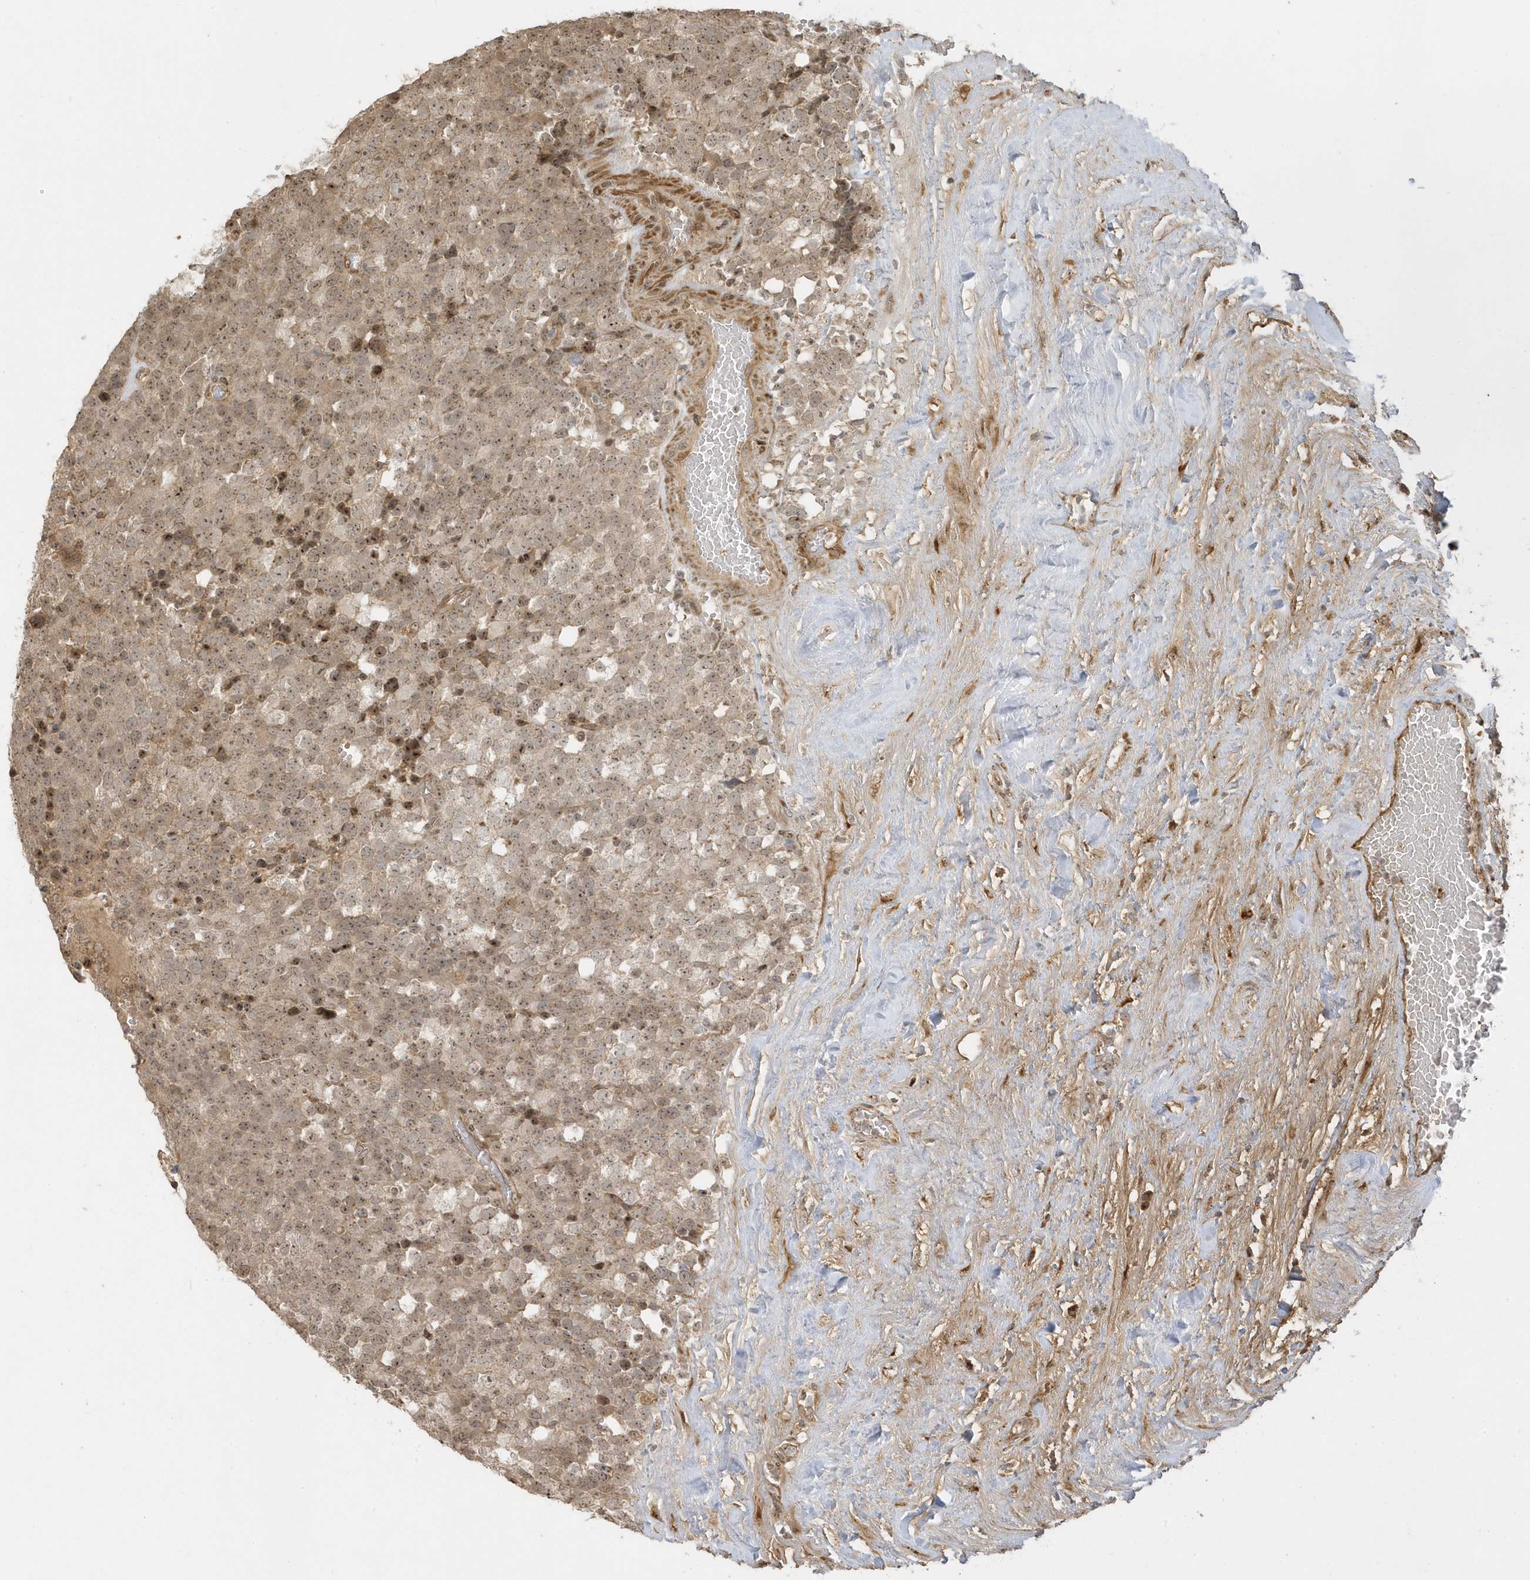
{"staining": {"intensity": "moderate", "quantity": ">75%", "location": "cytoplasmic/membranous,nuclear"}, "tissue": "testis cancer", "cell_type": "Tumor cells", "image_type": "cancer", "snomed": [{"axis": "morphology", "description": "Seminoma, NOS"}, {"axis": "topography", "description": "Testis"}], "caption": "IHC micrograph of neoplastic tissue: human testis cancer (seminoma) stained using immunohistochemistry demonstrates medium levels of moderate protein expression localized specifically in the cytoplasmic/membranous and nuclear of tumor cells, appearing as a cytoplasmic/membranous and nuclear brown color.", "gene": "ECM2", "patient": {"sex": "male", "age": 71}}